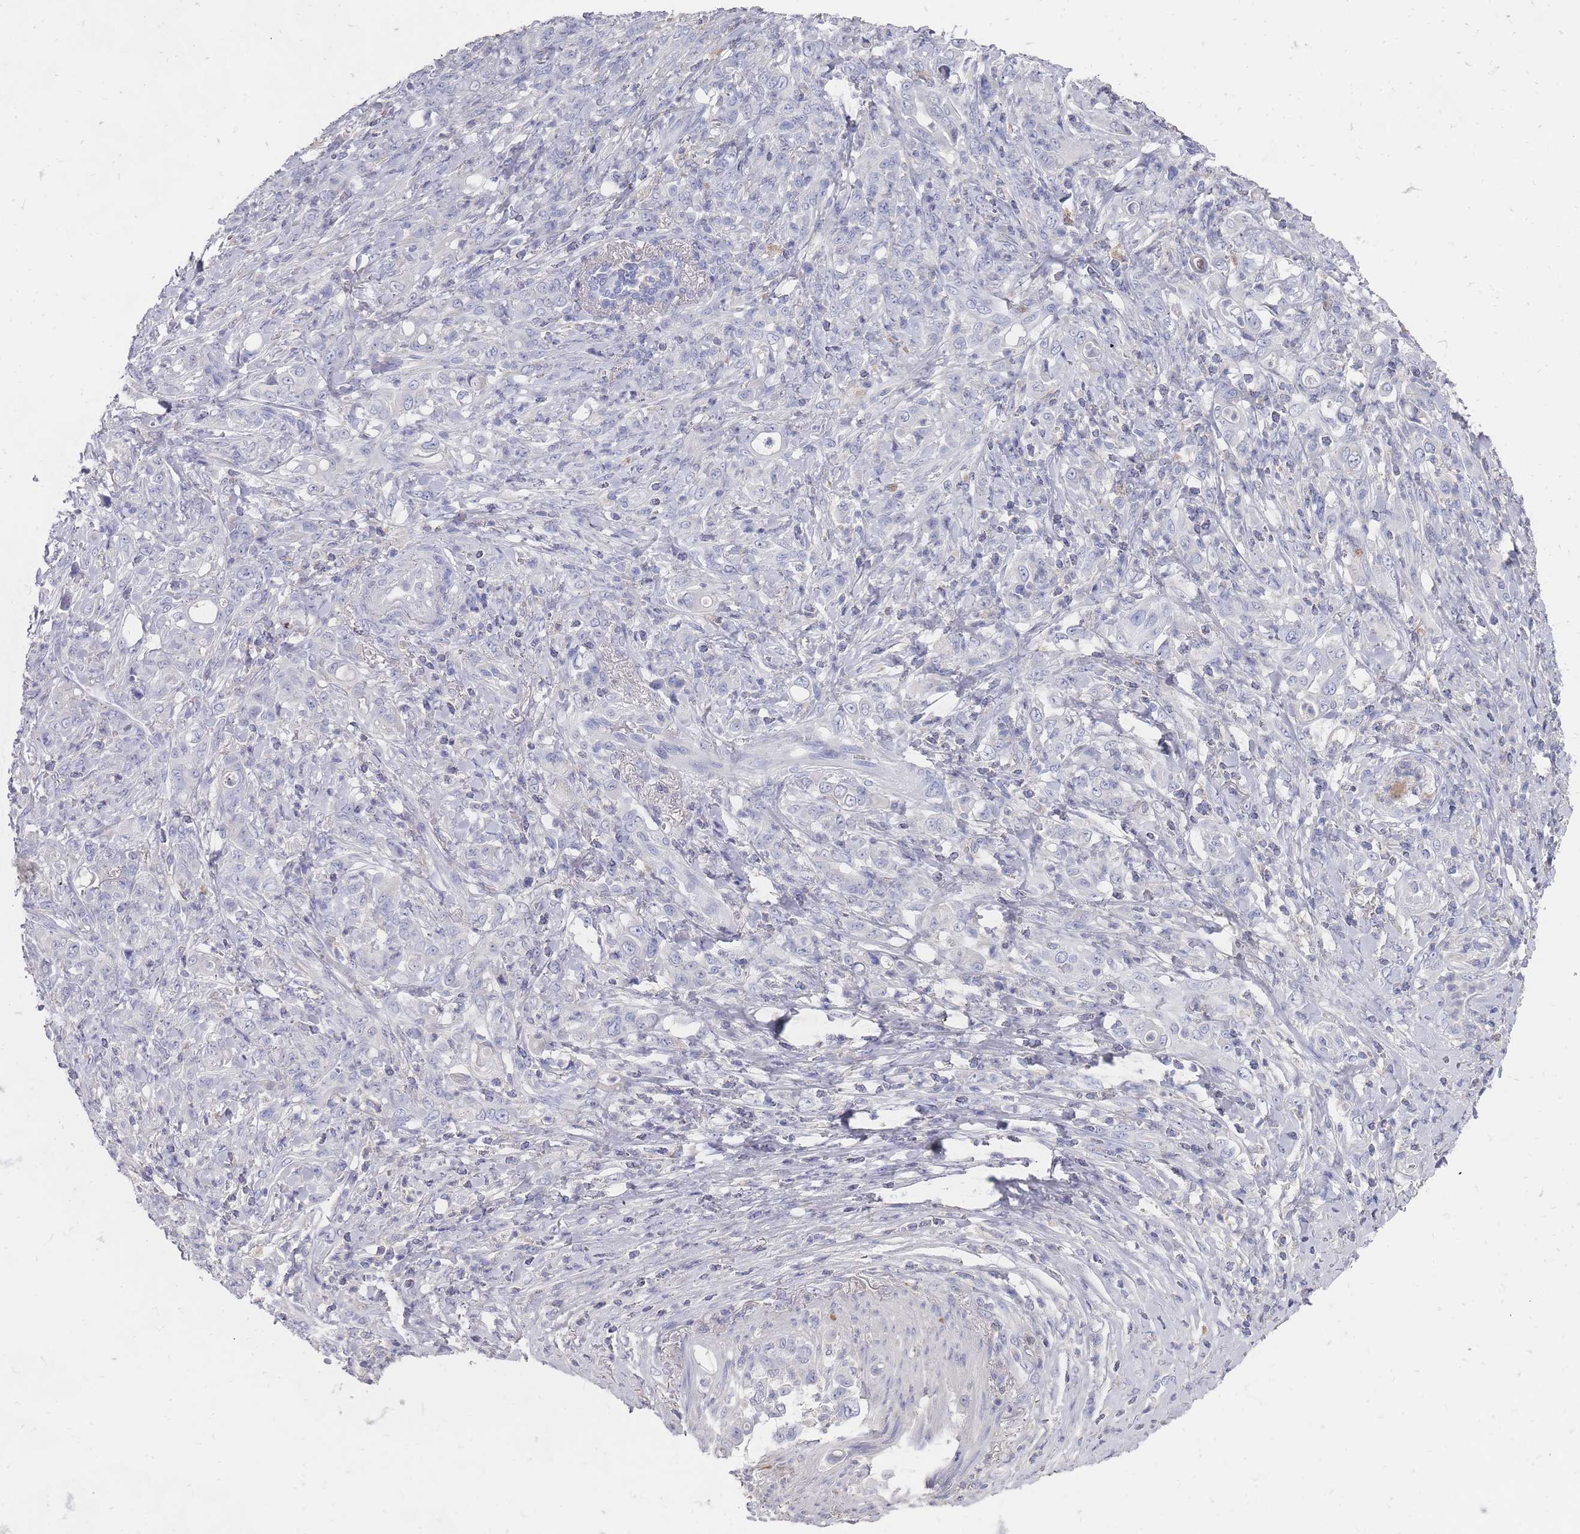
{"staining": {"intensity": "negative", "quantity": "none", "location": "none"}, "tissue": "stomach cancer", "cell_type": "Tumor cells", "image_type": "cancer", "snomed": [{"axis": "morphology", "description": "Normal tissue, NOS"}, {"axis": "morphology", "description": "Adenocarcinoma, NOS"}, {"axis": "topography", "description": "Stomach"}], "caption": "An immunohistochemistry (IHC) image of stomach adenocarcinoma is shown. There is no staining in tumor cells of stomach adenocarcinoma.", "gene": "OTULINL", "patient": {"sex": "female", "age": 79}}